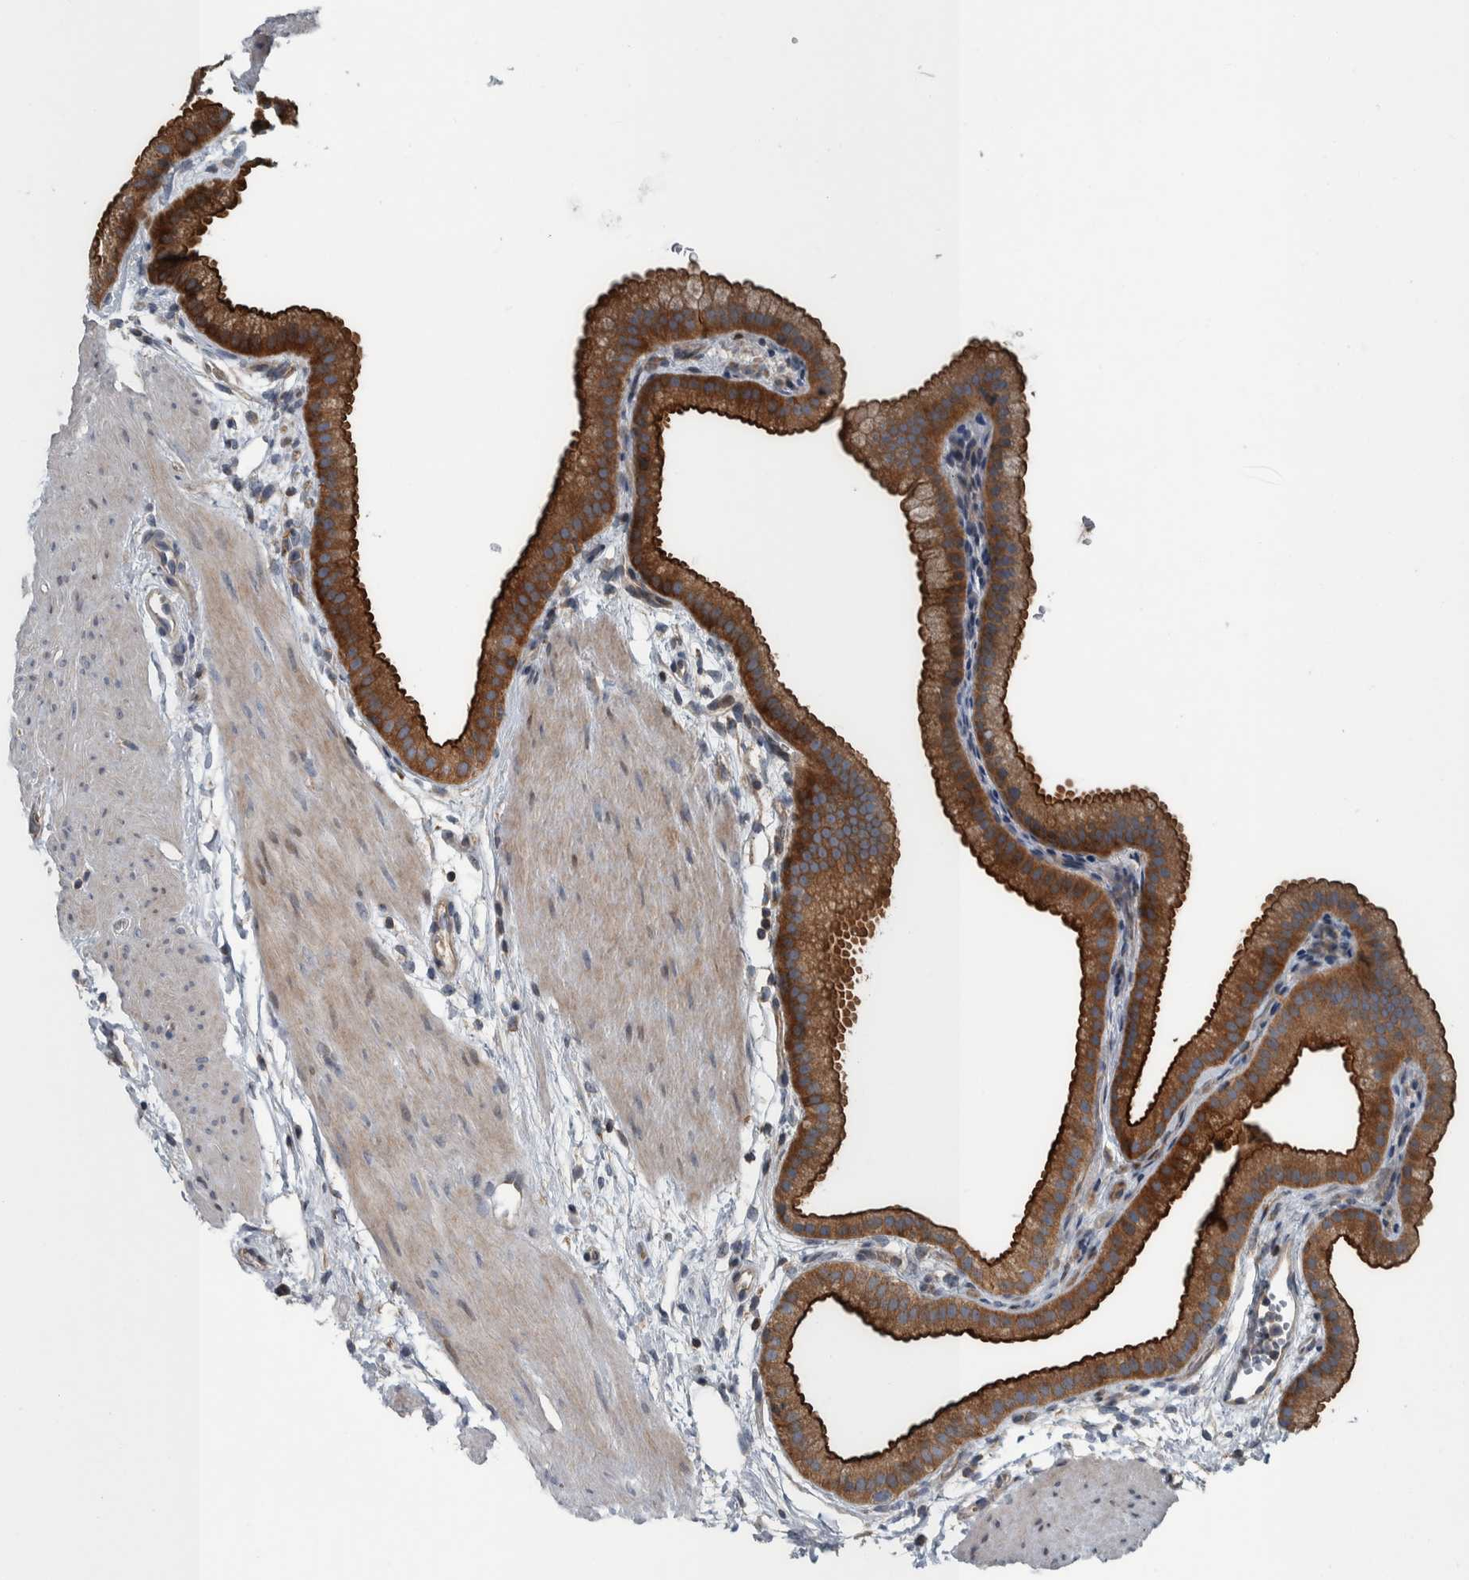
{"staining": {"intensity": "strong", "quantity": ">75%", "location": "cytoplasmic/membranous"}, "tissue": "gallbladder", "cell_type": "Glandular cells", "image_type": "normal", "snomed": [{"axis": "morphology", "description": "Normal tissue, NOS"}, {"axis": "topography", "description": "Gallbladder"}], "caption": "Normal gallbladder demonstrates strong cytoplasmic/membranous staining in about >75% of glandular cells The protein of interest is stained brown, and the nuclei are stained in blue (DAB (3,3'-diaminobenzidine) IHC with brightfield microscopy, high magnification)..", "gene": "BAIAP2L1", "patient": {"sex": "female", "age": 64}}